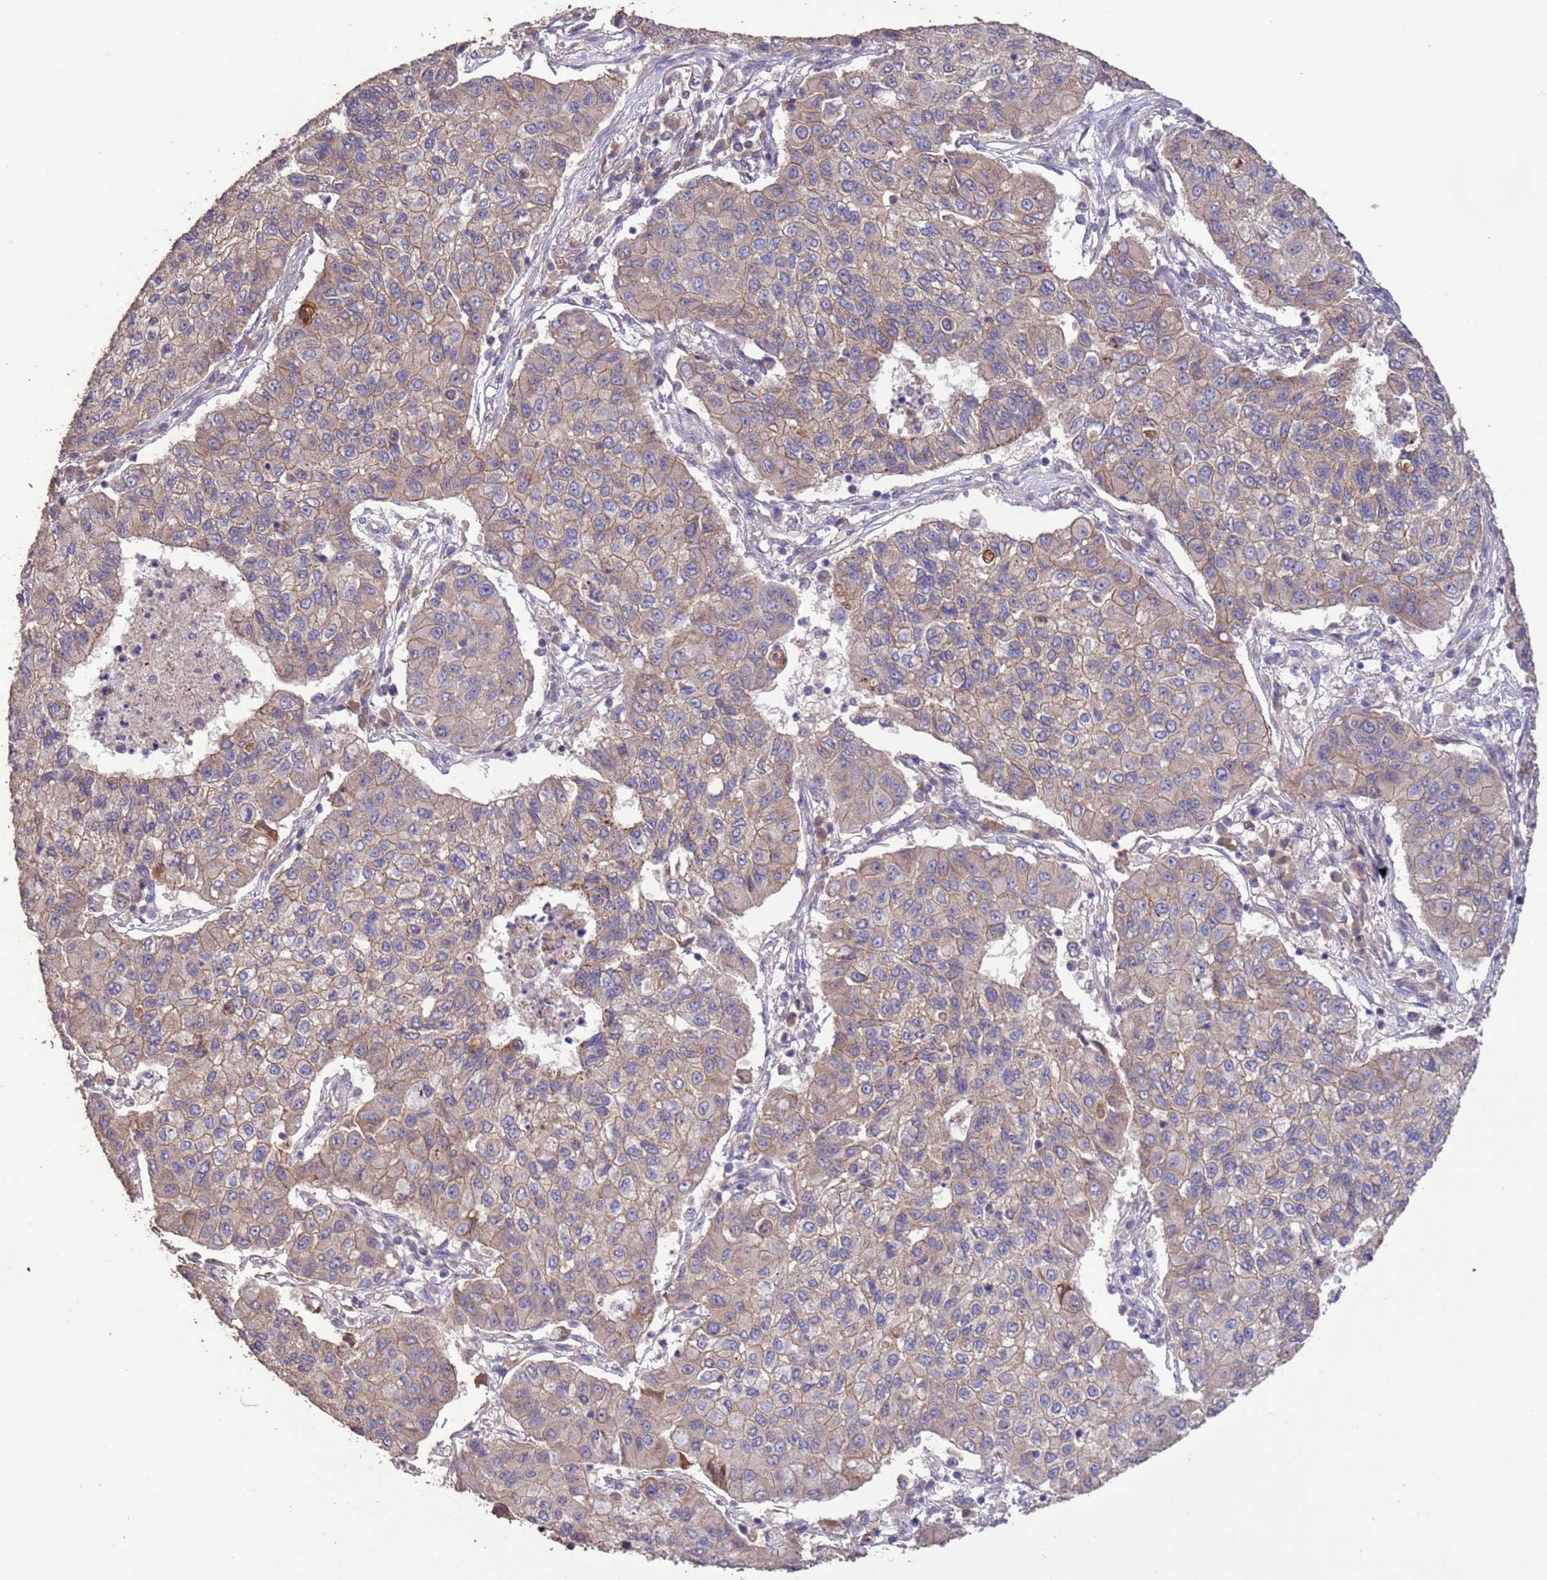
{"staining": {"intensity": "weak", "quantity": "25%-75%", "location": "cytoplasmic/membranous"}, "tissue": "lung cancer", "cell_type": "Tumor cells", "image_type": "cancer", "snomed": [{"axis": "morphology", "description": "Squamous cell carcinoma, NOS"}, {"axis": "topography", "description": "Lung"}], "caption": "An IHC histopathology image of neoplastic tissue is shown. Protein staining in brown labels weak cytoplasmic/membranous positivity in lung cancer within tumor cells.", "gene": "SLC9B2", "patient": {"sex": "male", "age": 74}}